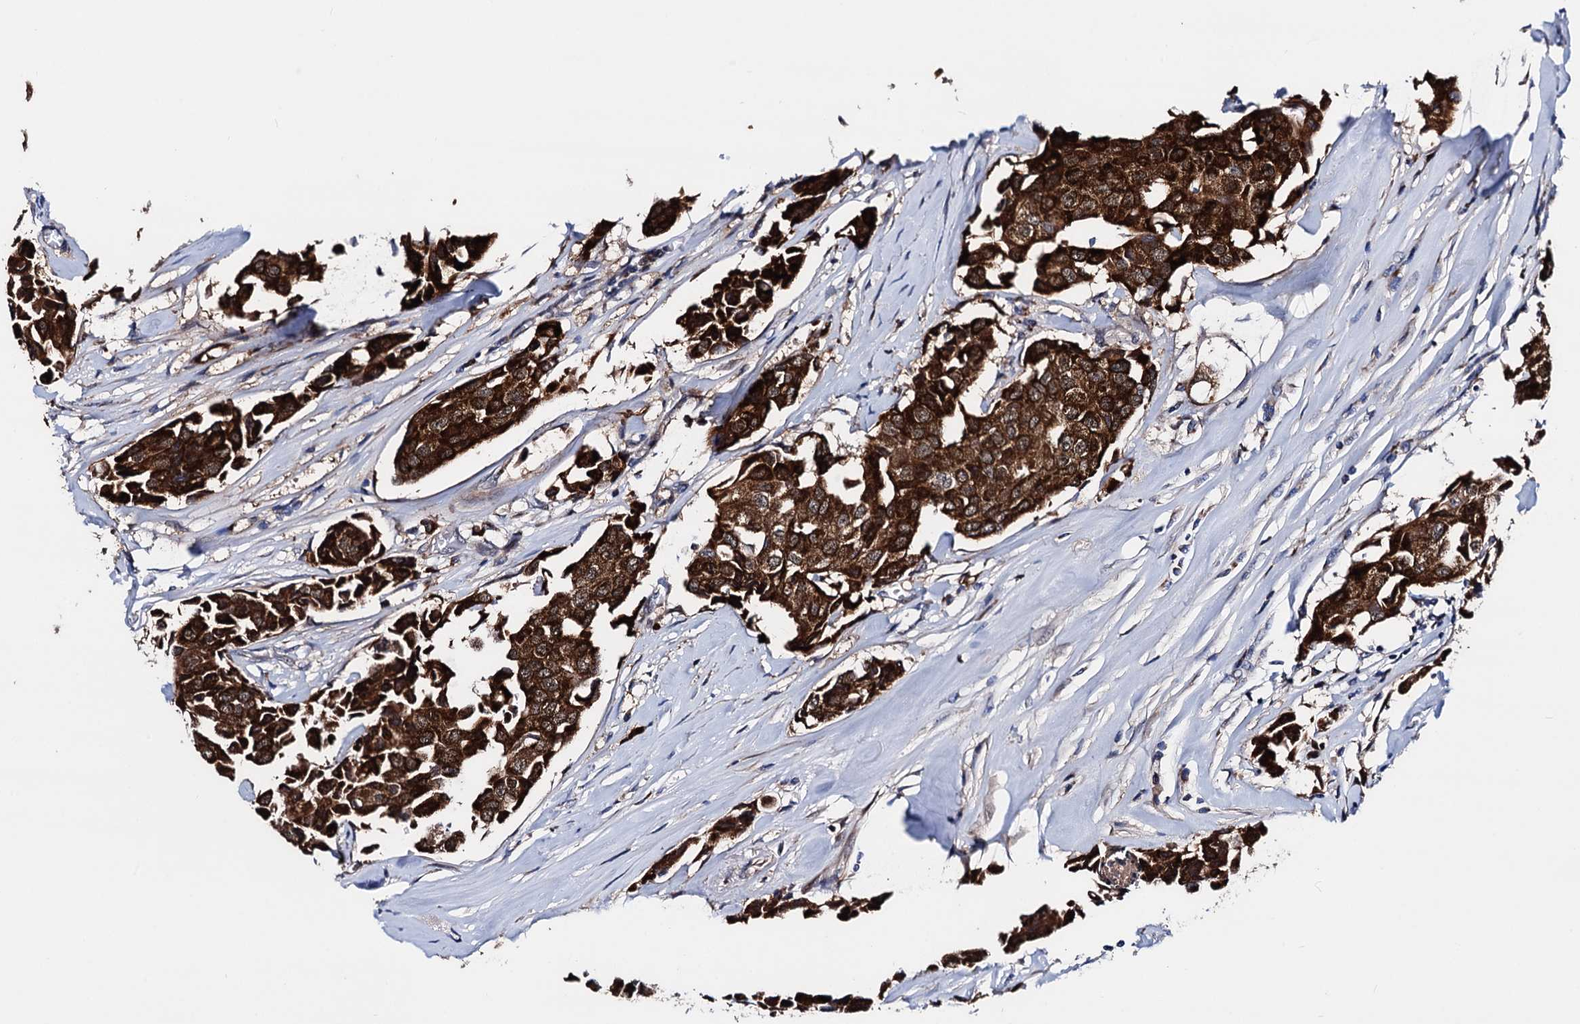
{"staining": {"intensity": "strong", "quantity": ">75%", "location": "cytoplasmic/membranous"}, "tissue": "breast cancer", "cell_type": "Tumor cells", "image_type": "cancer", "snomed": [{"axis": "morphology", "description": "Duct carcinoma"}, {"axis": "topography", "description": "Breast"}], "caption": "An immunohistochemistry (IHC) histopathology image of tumor tissue is shown. Protein staining in brown shows strong cytoplasmic/membranous positivity in breast cancer within tumor cells.", "gene": "COA4", "patient": {"sex": "female", "age": 80}}